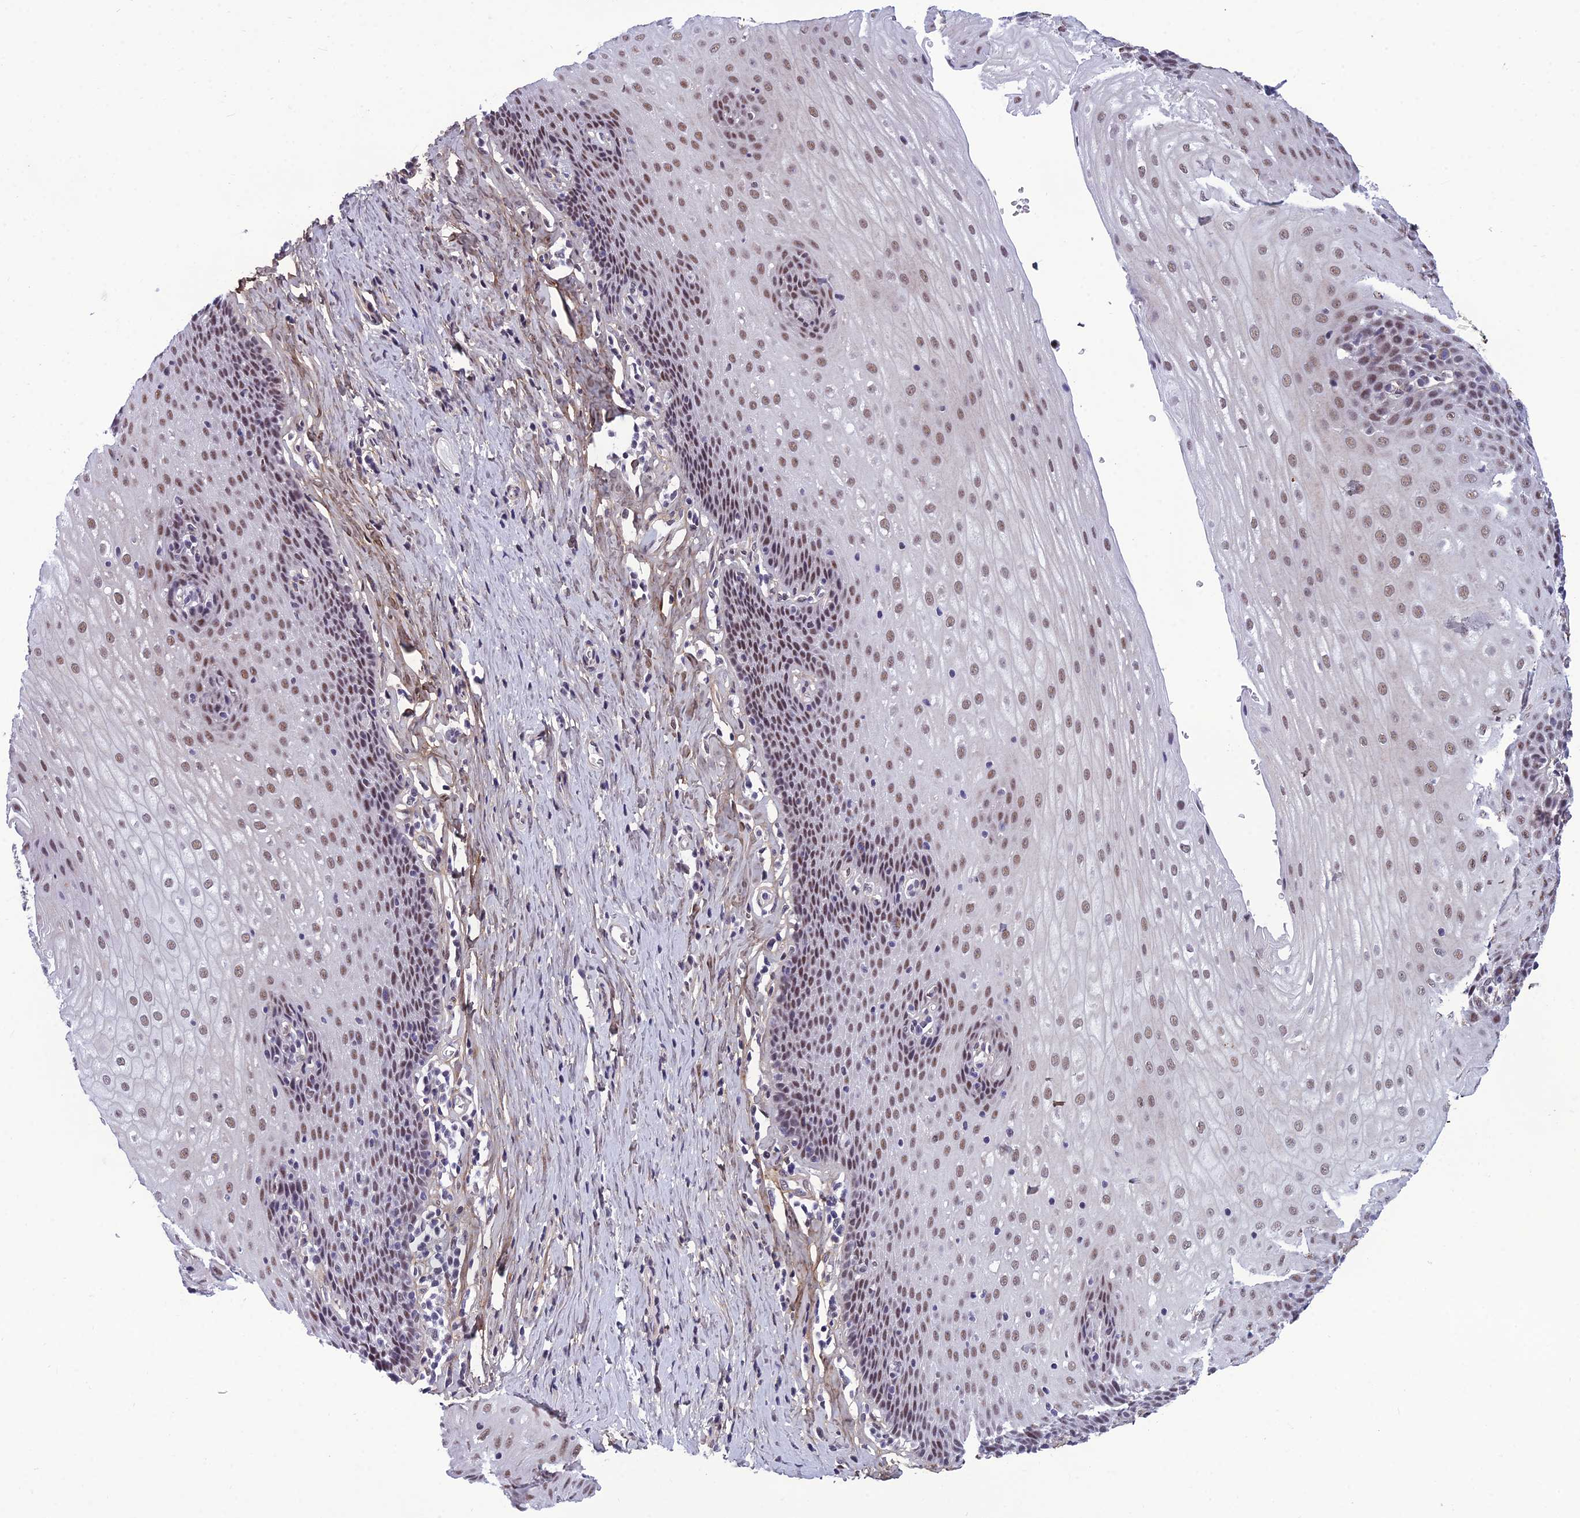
{"staining": {"intensity": "moderate", "quantity": "25%-75%", "location": "nuclear"}, "tissue": "esophagus", "cell_type": "Squamous epithelial cells", "image_type": "normal", "snomed": [{"axis": "morphology", "description": "Normal tissue, NOS"}, {"axis": "topography", "description": "Esophagus"}], "caption": "Immunohistochemical staining of benign esophagus demonstrates moderate nuclear protein positivity in approximately 25%-75% of squamous epithelial cells.", "gene": "RSRC1", "patient": {"sex": "female", "age": 61}}